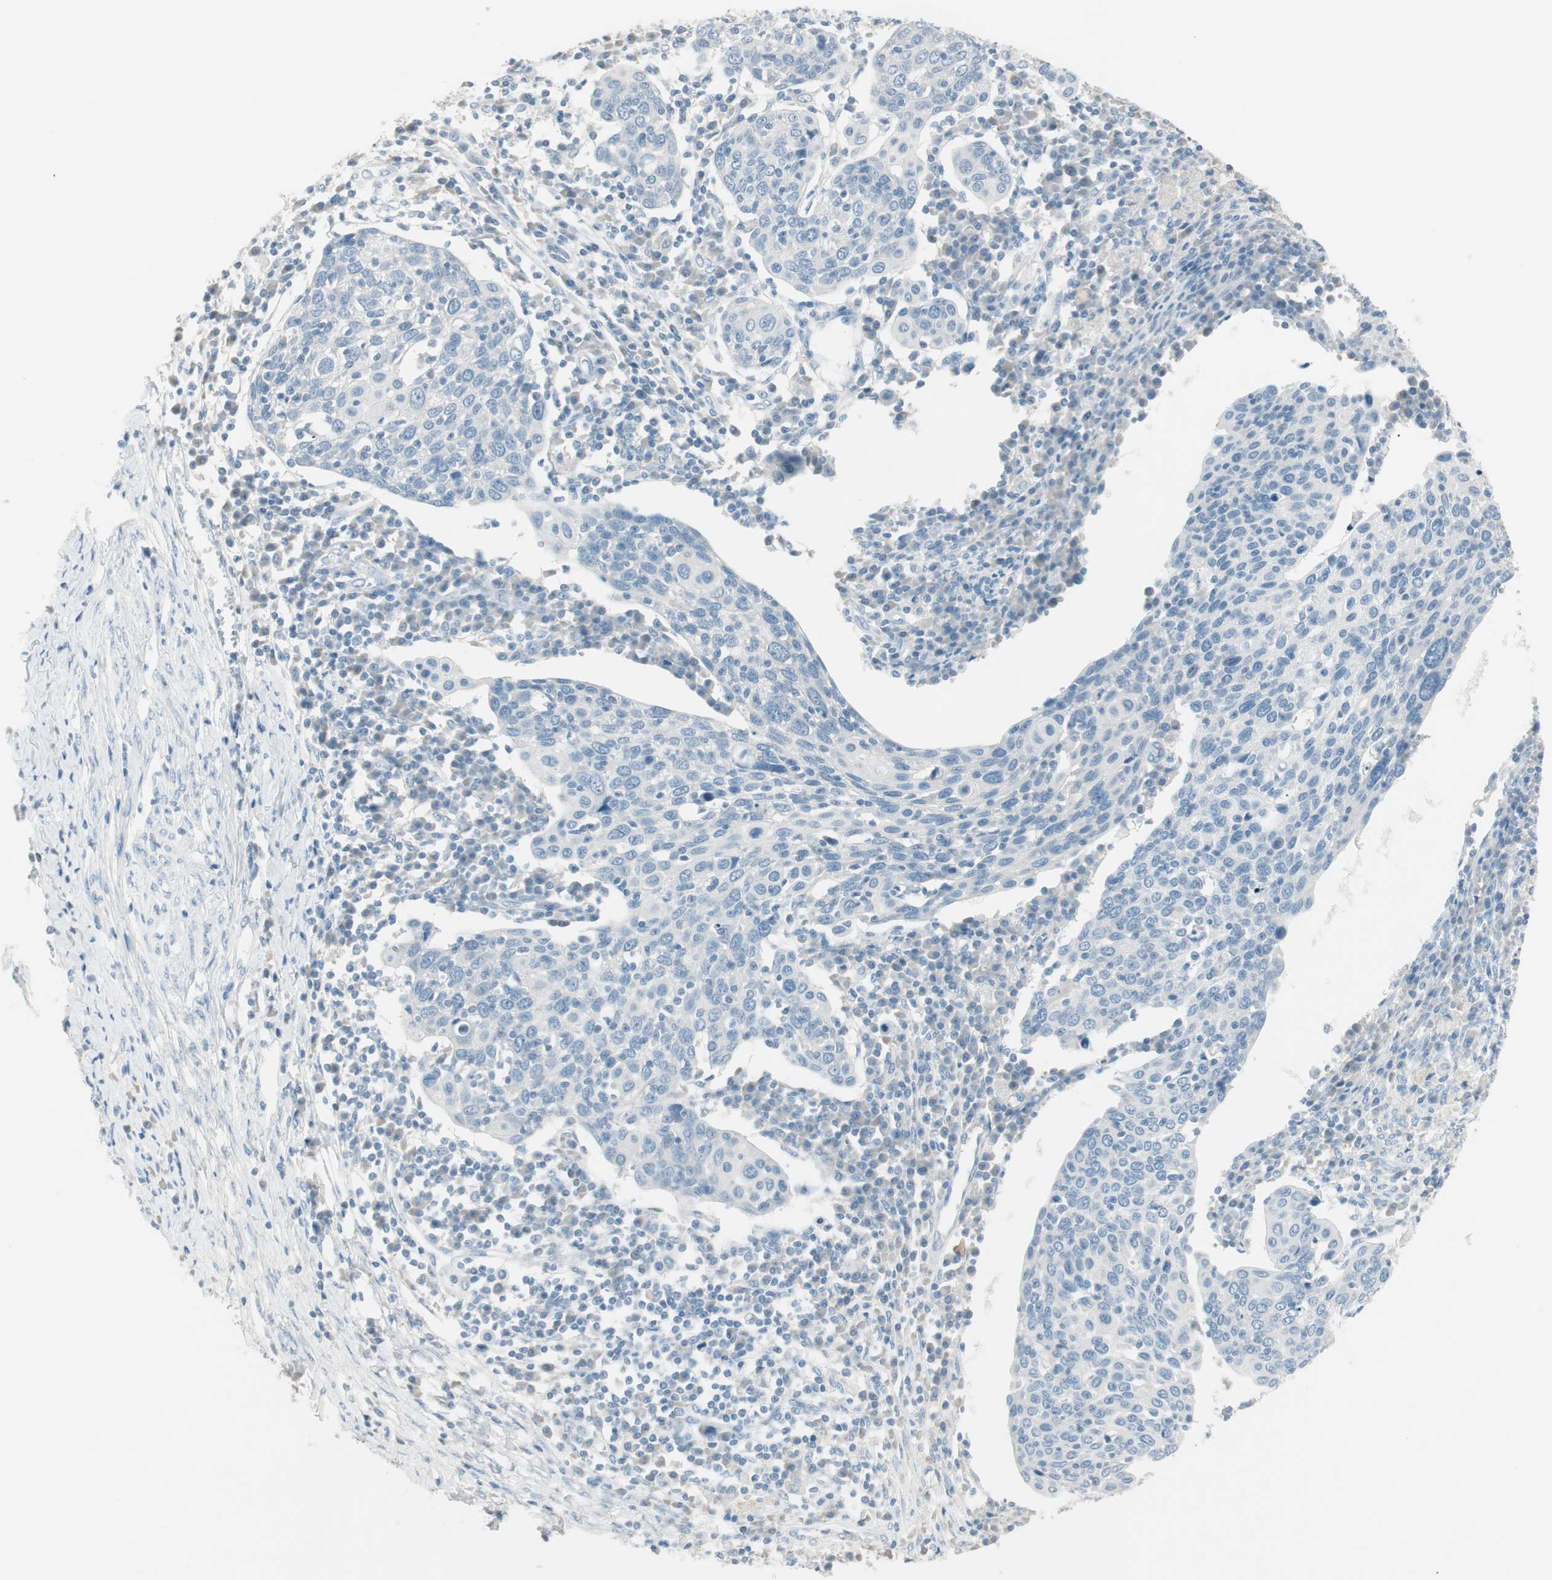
{"staining": {"intensity": "negative", "quantity": "none", "location": "none"}, "tissue": "cervical cancer", "cell_type": "Tumor cells", "image_type": "cancer", "snomed": [{"axis": "morphology", "description": "Squamous cell carcinoma, NOS"}, {"axis": "topography", "description": "Cervix"}], "caption": "Tumor cells show no significant staining in cervical cancer.", "gene": "ITLN2", "patient": {"sex": "female", "age": 40}}